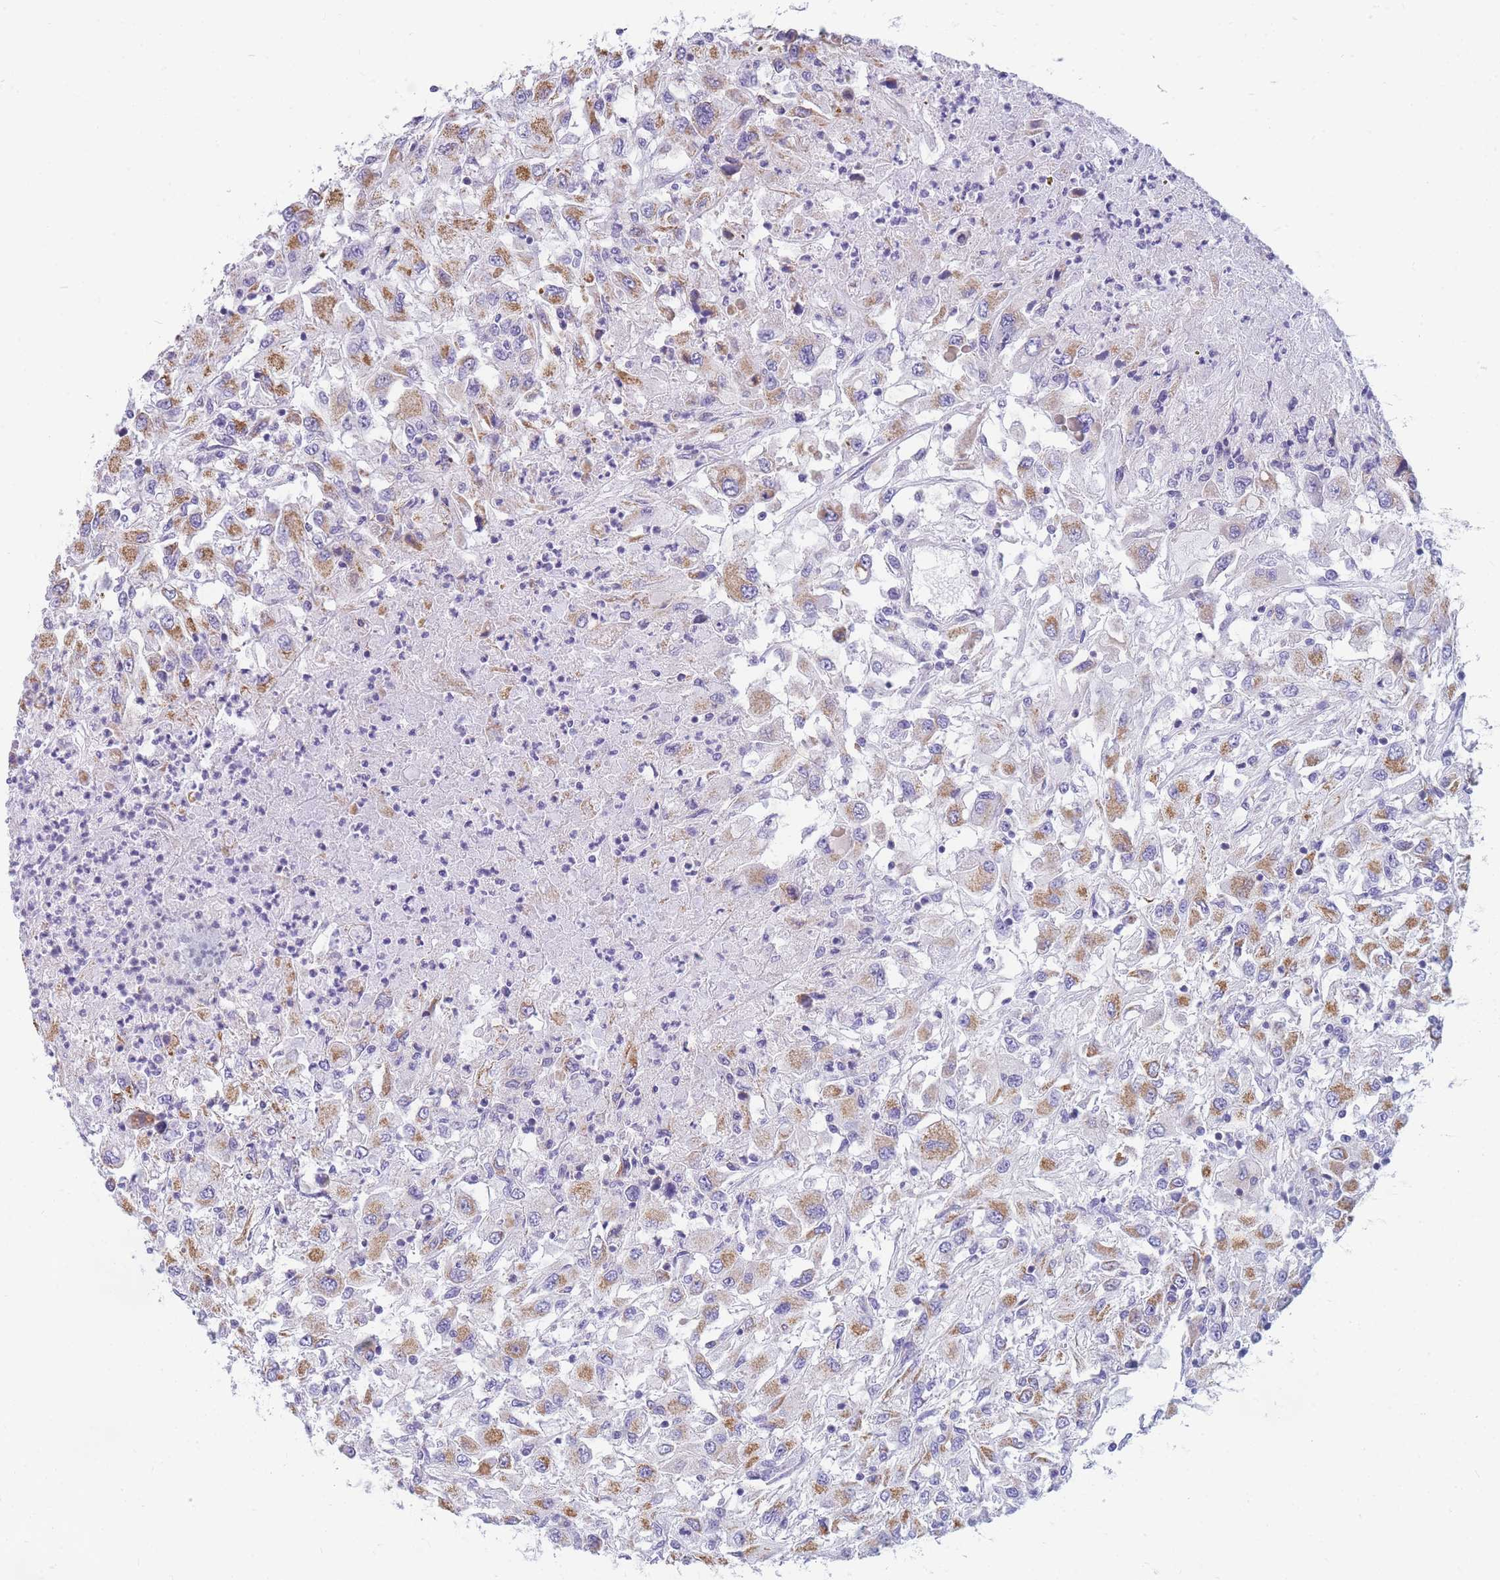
{"staining": {"intensity": "moderate", "quantity": "25%-75%", "location": "cytoplasmic/membranous"}, "tissue": "renal cancer", "cell_type": "Tumor cells", "image_type": "cancer", "snomed": [{"axis": "morphology", "description": "Adenocarcinoma, NOS"}, {"axis": "topography", "description": "Kidney"}], "caption": "An immunohistochemistry (IHC) micrograph of neoplastic tissue is shown. Protein staining in brown shows moderate cytoplasmic/membranous positivity in renal cancer (adenocarcinoma) within tumor cells. (DAB (3,3'-diaminobenzidine) IHC, brown staining for protein, blue staining for nuclei).", "gene": "DHRS11", "patient": {"sex": "female", "age": 67}}